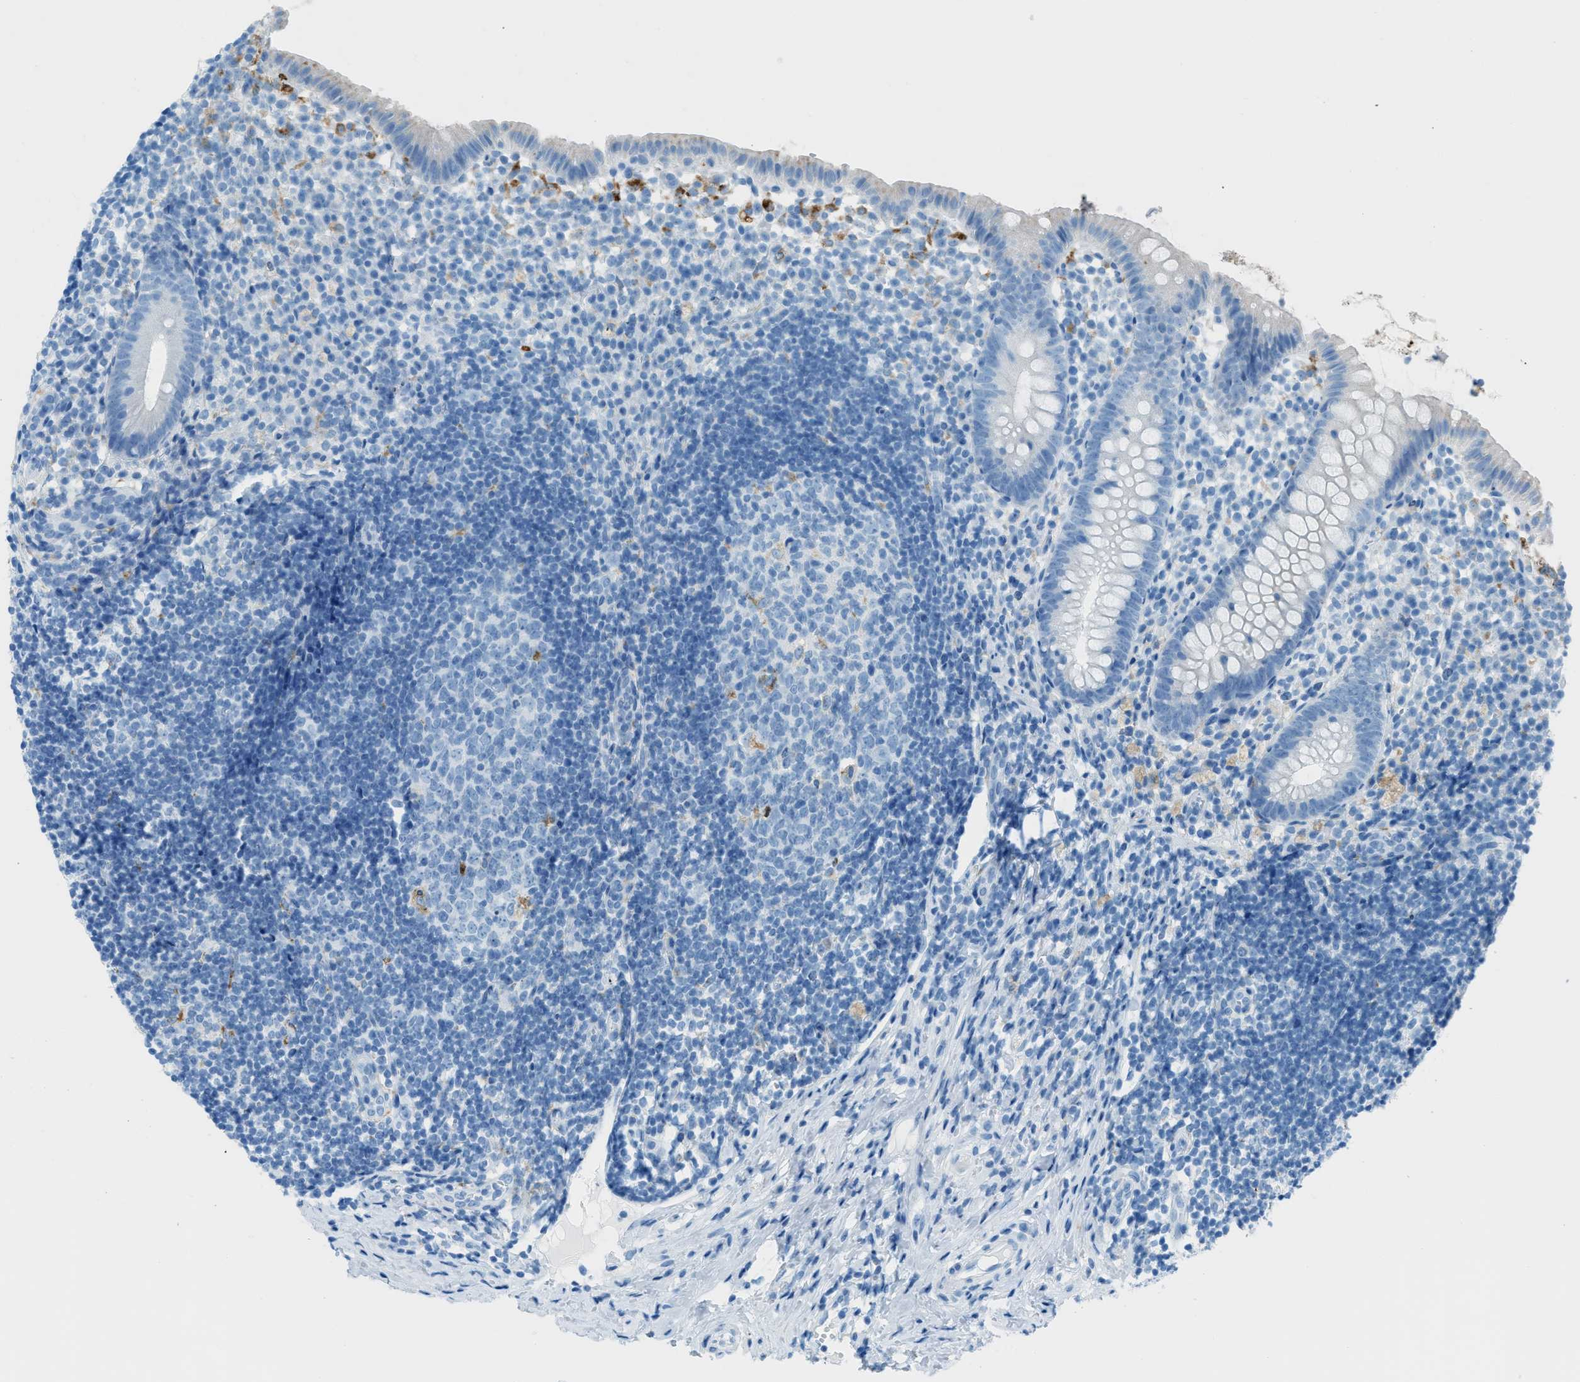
{"staining": {"intensity": "negative", "quantity": "none", "location": "none"}, "tissue": "appendix", "cell_type": "Glandular cells", "image_type": "normal", "snomed": [{"axis": "morphology", "description": "Normal tissue, NOS"}, {"axis": "topography", "description": "Appendix"}], "caption": "Protein analysis of normal appendix shows no significant staining in glandular cells. The staining is performed using DAB brown chromogen with nuclei counter-stained in using hematoxylin.", "gene": "C21orf62", "patient": {"sex": "female", "age": 20}}